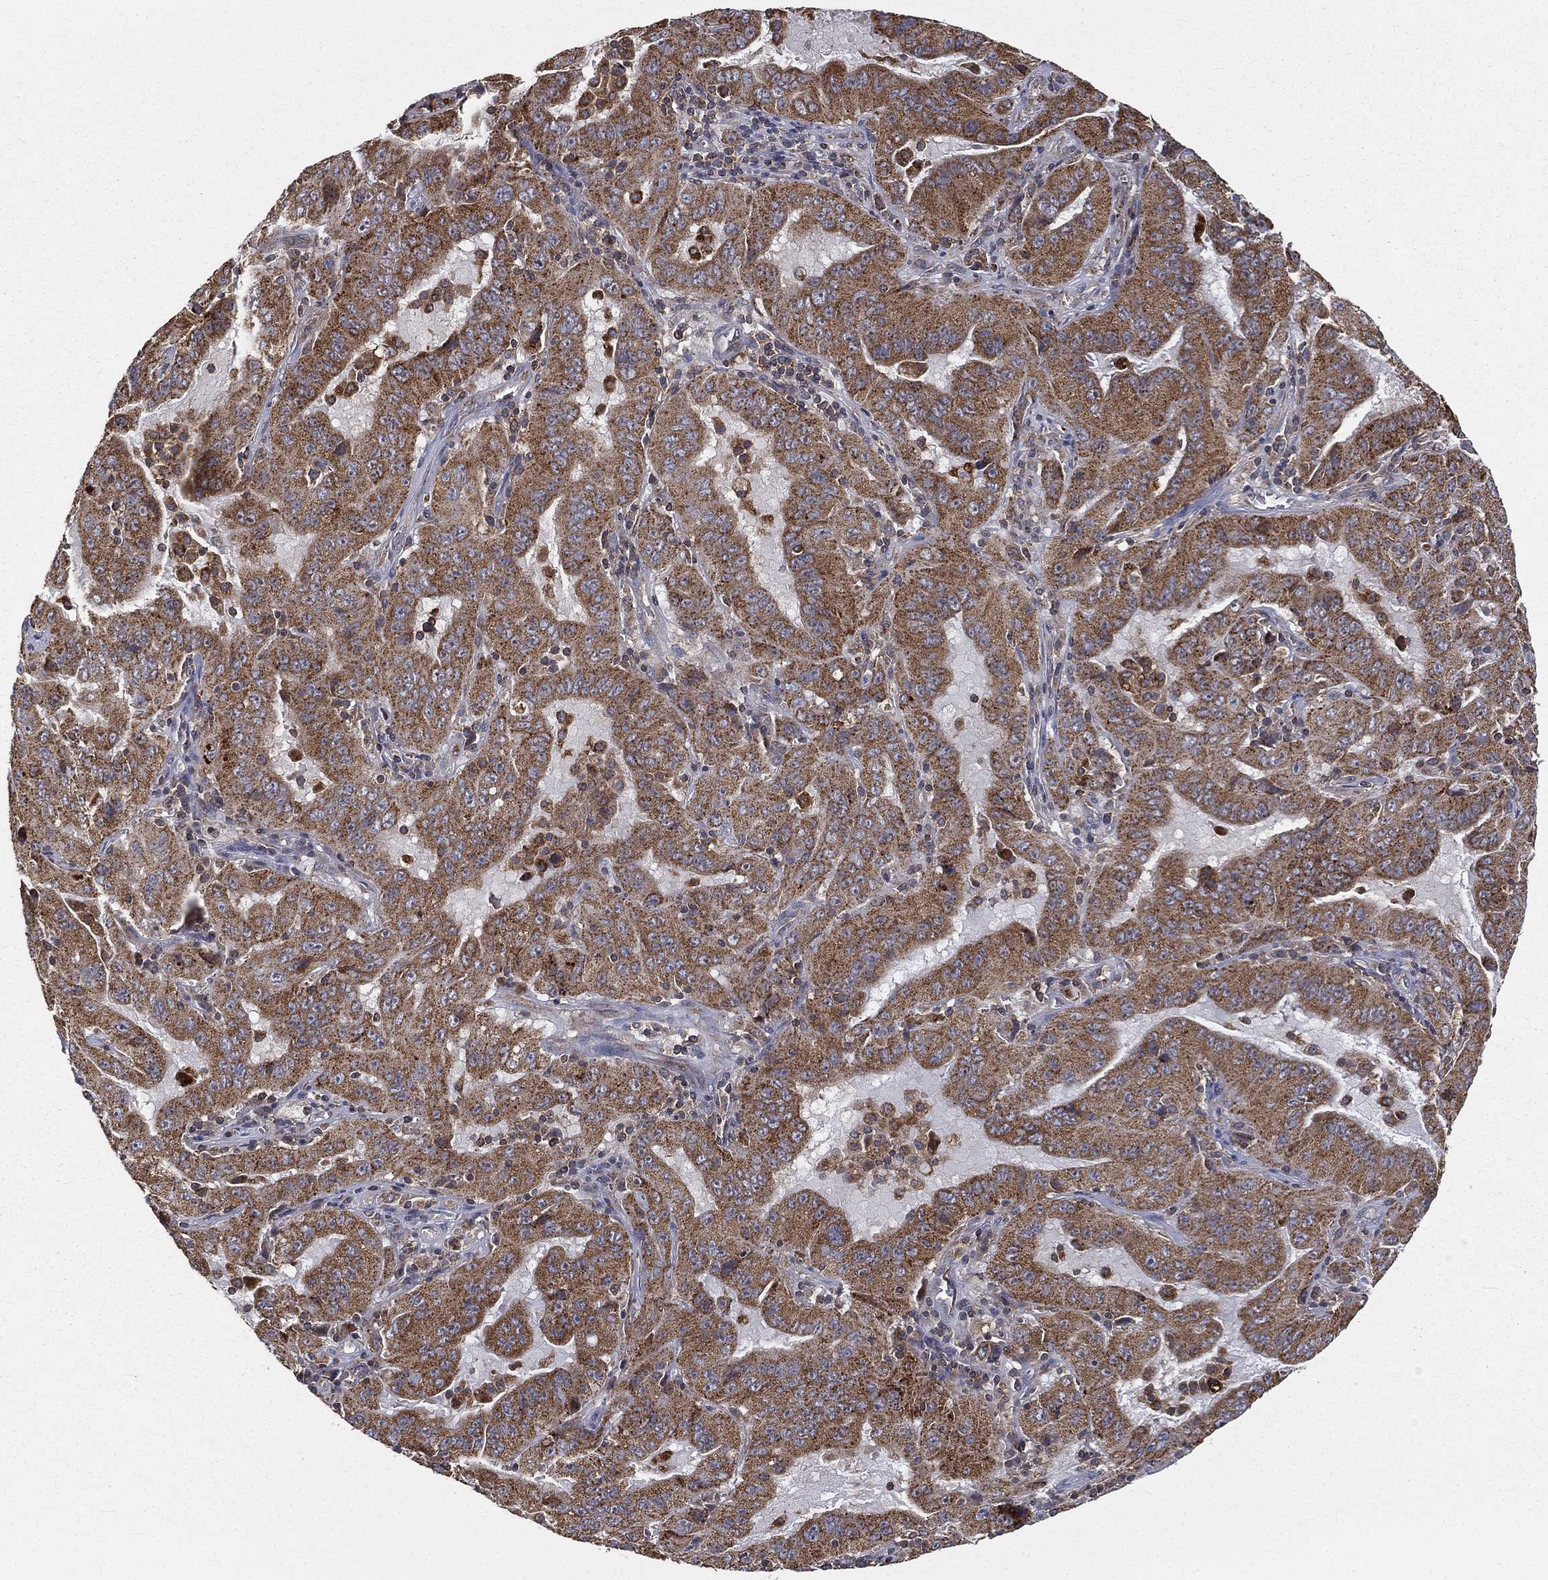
{"staining": {"intensity": "strong", "quantity": ">75%", "location": "cytoplasmic/membranous"}, "tissue": "pancreatic cancer", "cell_type": "Tumor cells", "image_type": "cancer", "snomed": [{"axis": "morphology", "description": "Adenocarcinoma, NOS"}, {"axis": "topography", "description": "Pancreas"}], "caption": "This image exhibits pancreatic adenocarcinoma stained with IHC to label a protein in brown. The cytoplasmic/membranous of tumor cells show strong positivity for the protein. Nuclei are counter-stained blue.", "gene": "RIN3", "patient": {"sex": "male", "age": 63}}